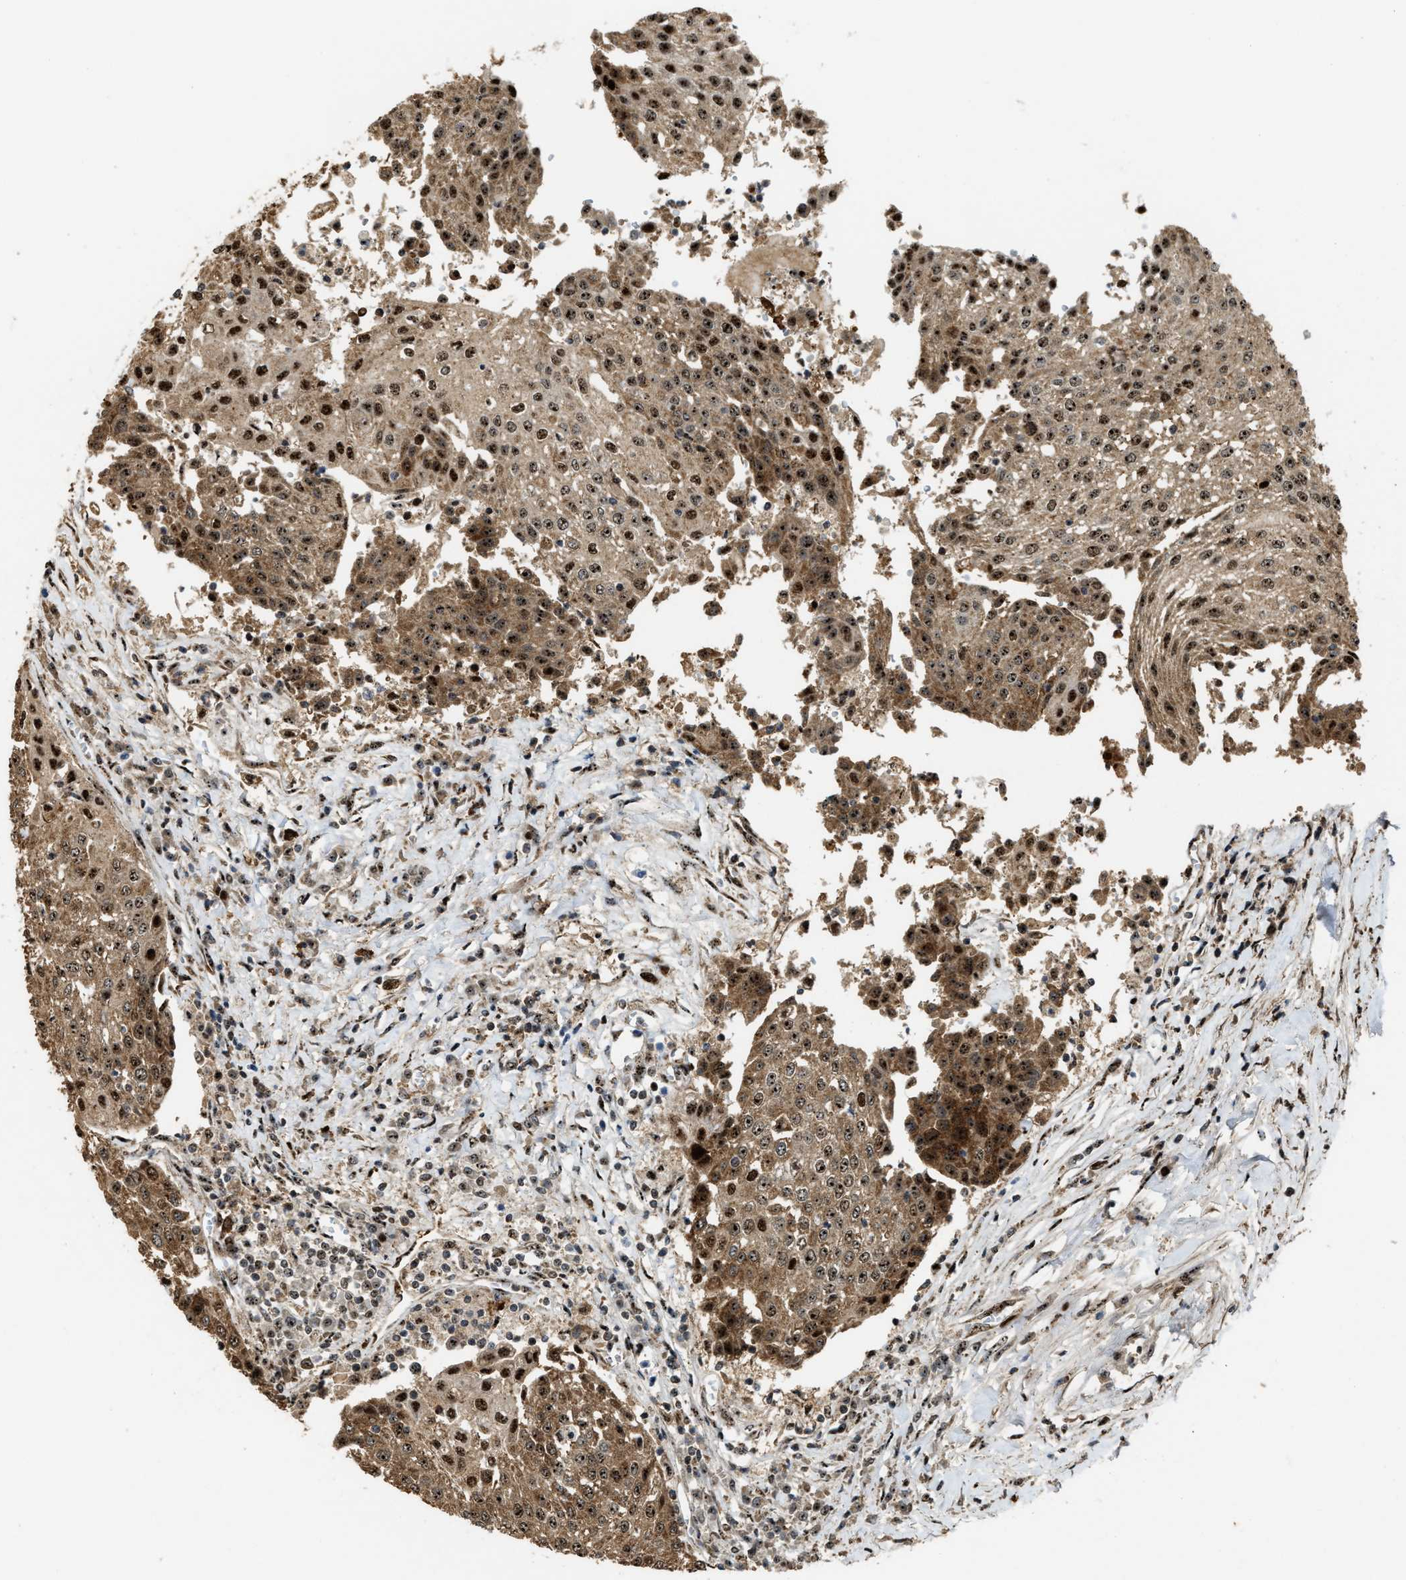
{"staining": {"intensity": "strong", "quantity": ">75%", "location": "cytoplasmic/membranous,nuclear"}, "tissue": "urothelial cancer", "cell_type": "Tumor cells", "image_type": "cancer", "snomed": [{"axis": "morphology", "description": "Urothelial carcinoma, High grade"}, {"axis": "topography", "description": "Urinary bladder"}], "caption": "An IHC photomicrograph of tumor tissue is shown. Protein staining in brown shows strong cytoplasmic/membranous and nuclear positivity in urothelial cancer within tumor cells.", "gene": "ZNF687", "patient": {"sex": "female", "age": 85}}